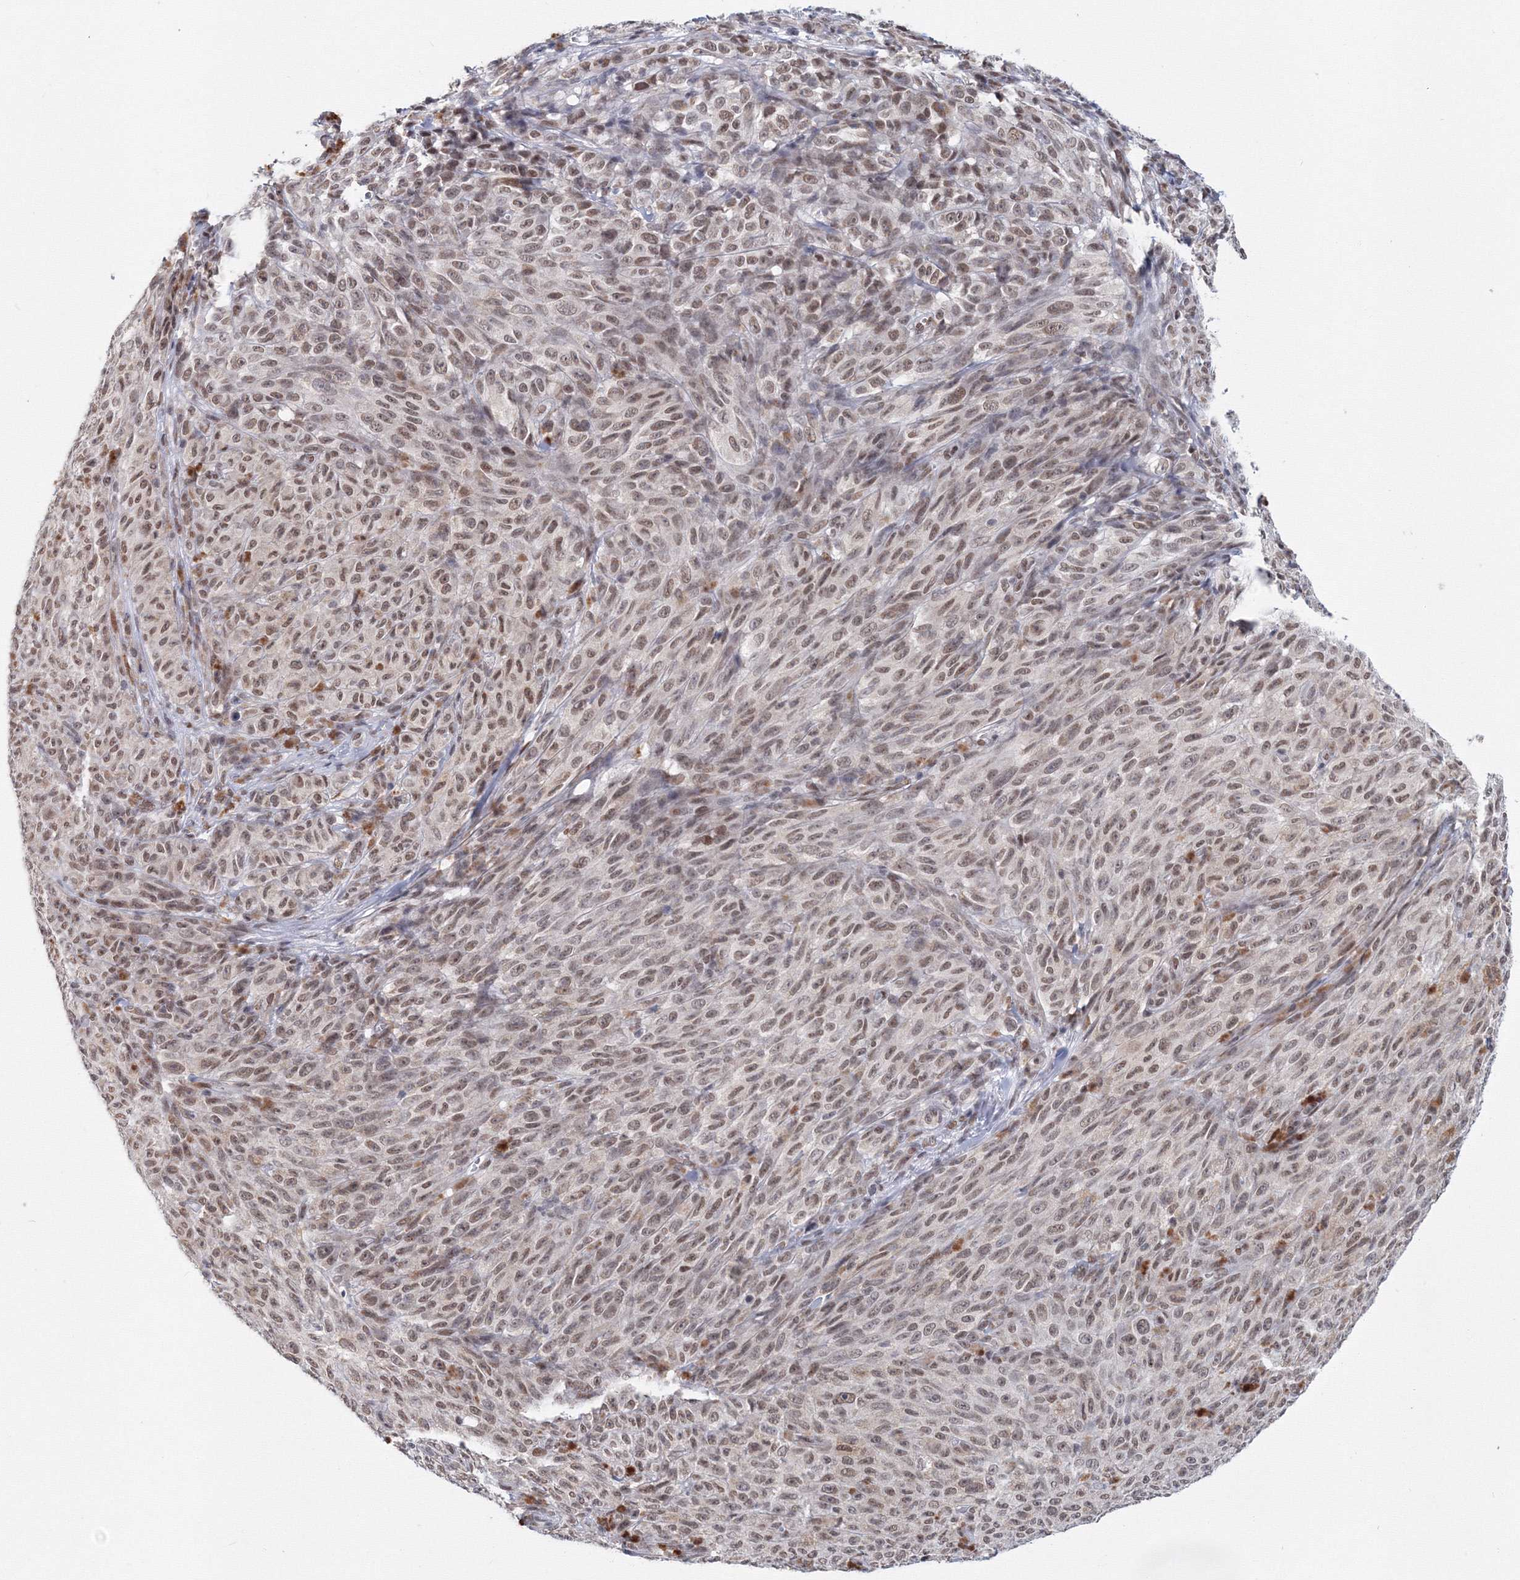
{"staining": {"intensity": "moderate", "quantity": ">75%", "location": "nuclear"}, "tissue": "melanoma", "cell_type": "Tumor cells", "image_type": "cancer", "snomed": [{"axis": "morphology", "description": "Malignant melanoma, NOS"}, {"axis": "topography", "description": "Skin"}], "caption": "Brown immunohistochemical staining in human malignant melanoma displays moderate nuclear staining in approximately >75% of tumor cells.", "gene": "SF3B6", "patient": {"sex": "female", "age": 82}}